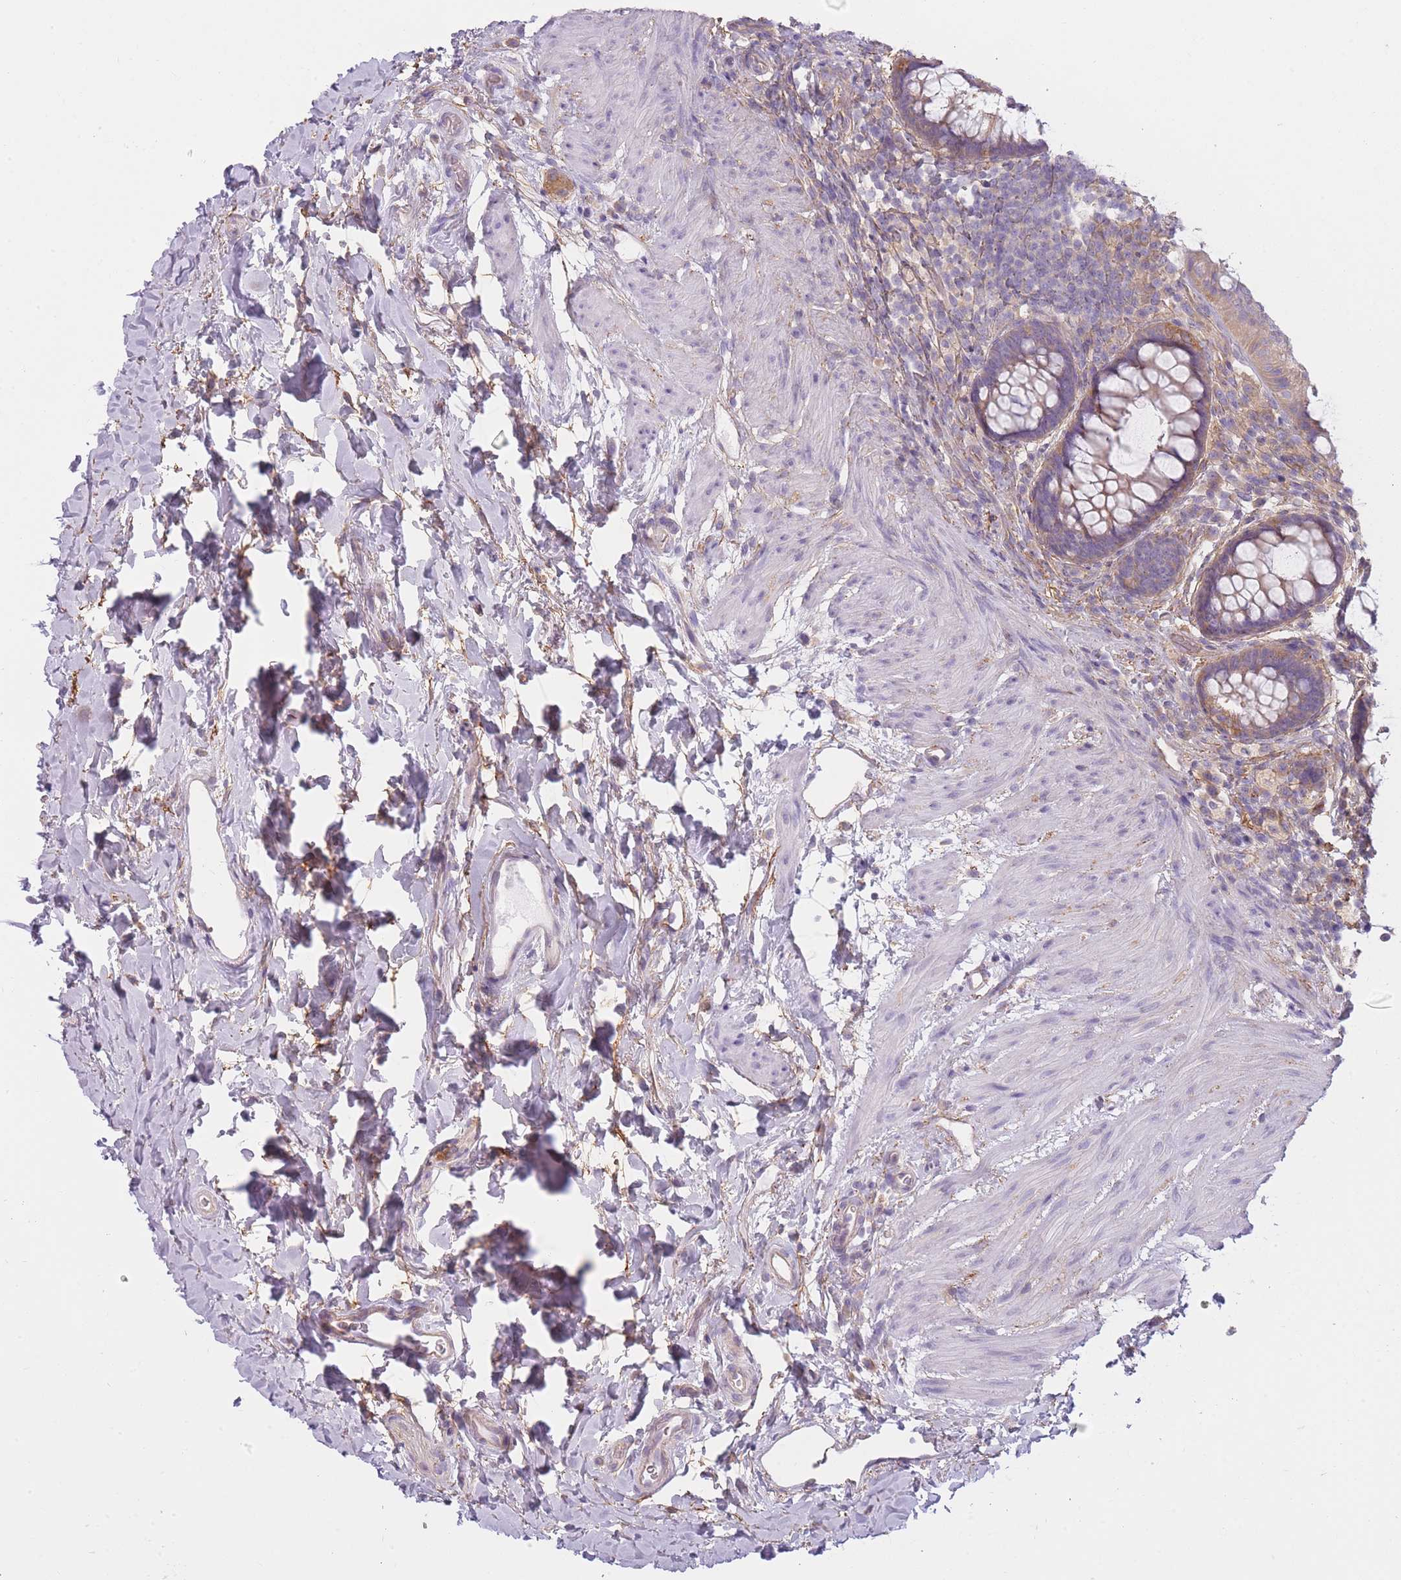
{"staining": {"intensity": "weak", "quantity": "25%-75%", "location": "cytoplasmic/membranous"}, "tissue": "rectum", "cell_type": "Glandular cells", "image_type": "normal", "snomed": [{"axis": "morphology", "description": "Normal tissue, NOS"}, {"axis": "topography", "description": "Rectum"}, {"axis": "topography", "description": "Peripheral nerve tissue"}], "caption": "Protein positivity by immunohistochemistry (IHC) reveals weak cytoplasmic/membranous expression in approximately 25%-75% of glandular cells in normal rectum. (IHC, brightfield microscopy, high magnification).", "gene": "AP3M1", "patient": {"sex": "female", "age": 69}}